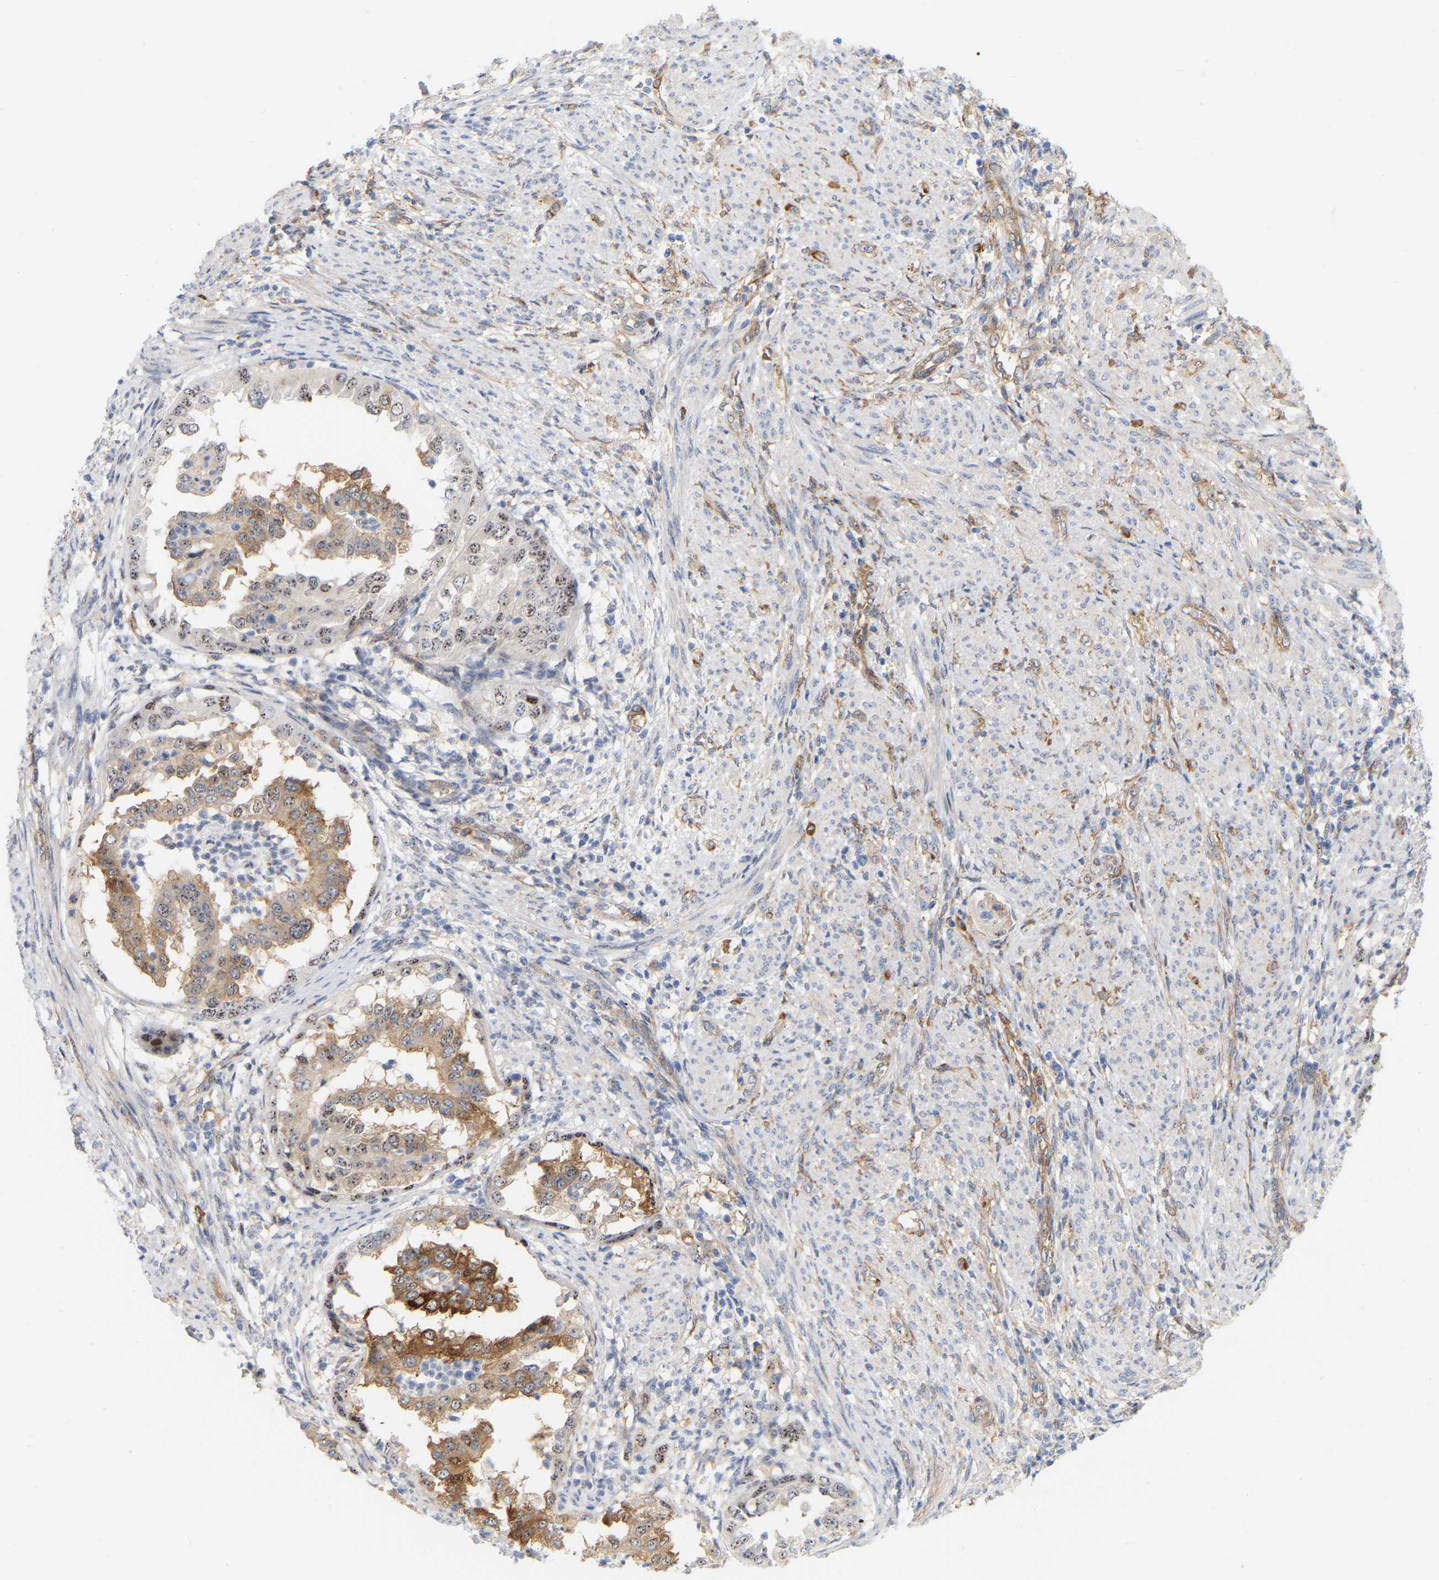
{"staining": {"intensity": "strong", "quantity": "25%-75%", "location": "cytoplasmic/membranous,nuclear"}, "tissue": "endometrial cancer", "cell_type": "Tumor cells", "image_type": "cancer", "snomed": [{"axis": "morphology", "description": "Adenocarcinoma, NOS"}, {"axis": "topography", "description": "Endometrium"}], "caption": "This micrograph displays adenocarcinoma (endometrial) stained with immunohistochemistry (IHC) to label a protein in brown. The cytoplasmic/membranous and nuclear of tumor cells show strong positivity for the protein. Nuclei are counter-stained blue.", "gene": "RAPH1", "patient": {"sex": "female", "age": 85}}